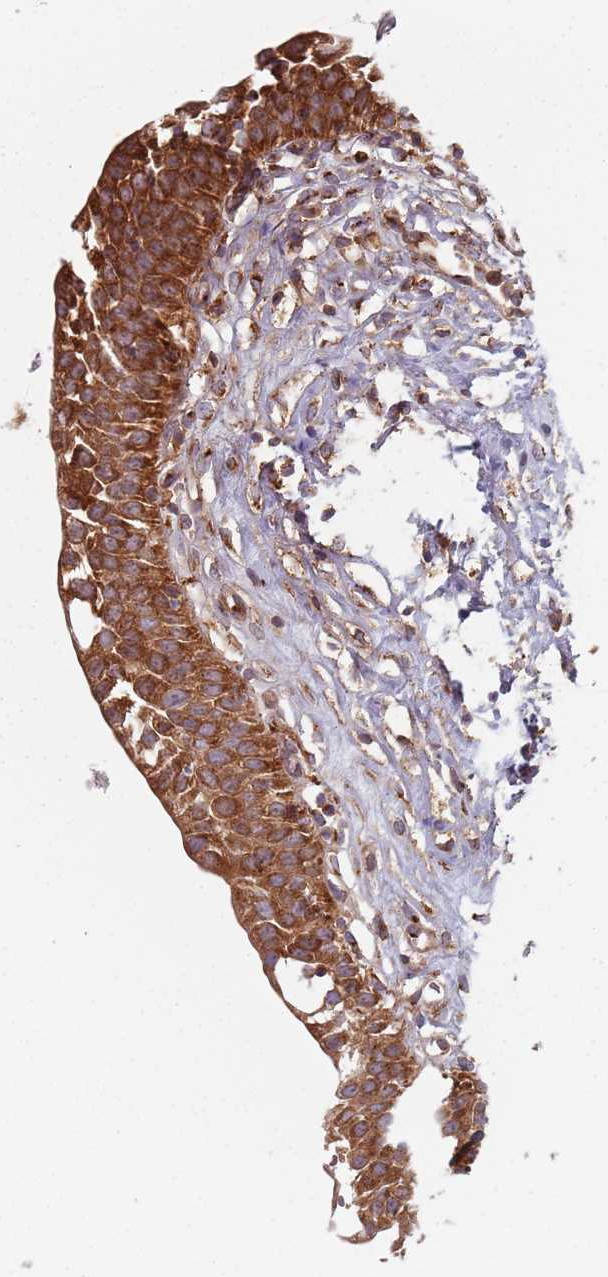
{"staining": {"intensity": "strong", "quantity": ">75%", "location": "cytoplasmic/membranous"}, "tissue": "urinary bladder", "cell_type": "Urothelial cells", "image_type": "normal", "snomed": [{"axis": "morphology", "description": "Normal tissue, NOS"}, {"axis": "topography", "description": "Urinary bladder"}], "caption": "A photomicrograph showing strong cytoplasmic/membranous expression in about >75% of urothelial cells in benign urinary bladder, as visualized by brown immunohistochemical staining.", "gene": "TPD52L2", "patient": {"sex": "male", "age": 51}}